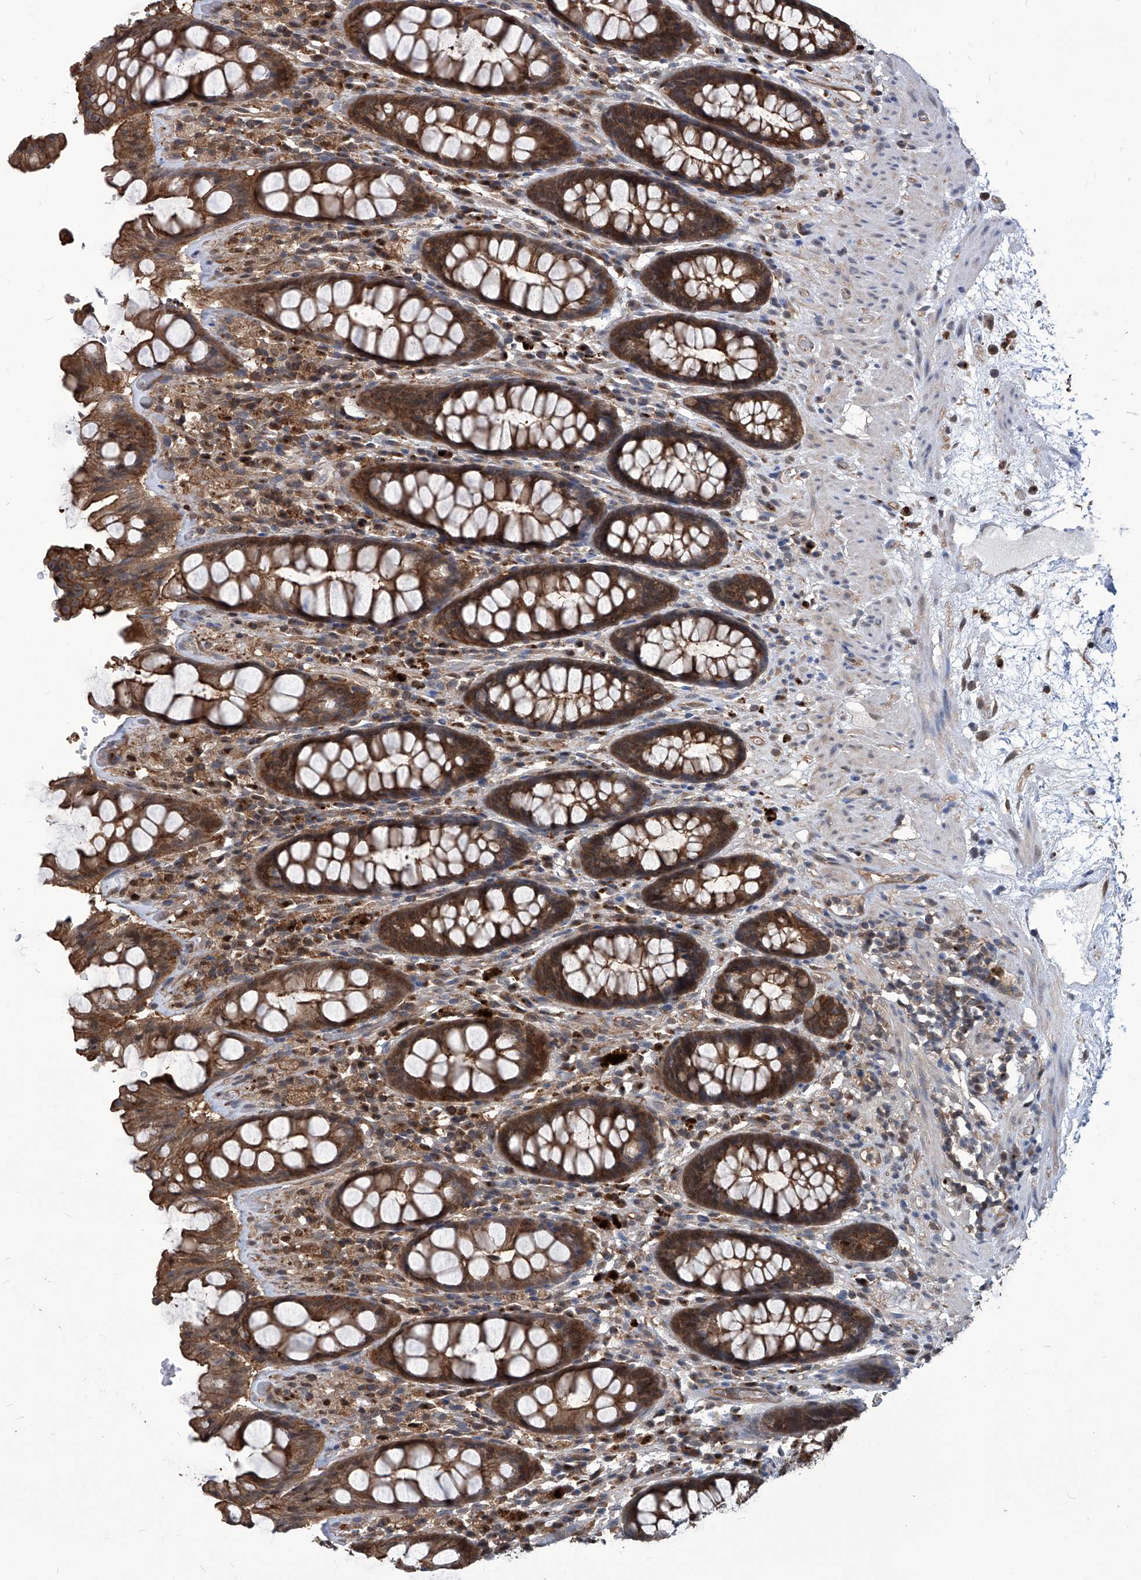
{"staining": {"intensity": "moderate", "quantity": ">75%", "location": "cytoplasmic/membranous"}, "tissue": "rectum", "cell_type": "Glandular cells", "image_type": "normal", "snomed": [{"axis": "morphology", "description": "Normal tissue, NOS"}, {"axis": "topography", "description": "Rectum"}], "caption": "This is an image of immunohistochemistry (IHC) staining of unremarkable rectum, which shows moderate staining in the cytoplasmic/membranous of glandular cells.", "gene": "PSMB1", "patient": {"sex": "male", "age": 64}}